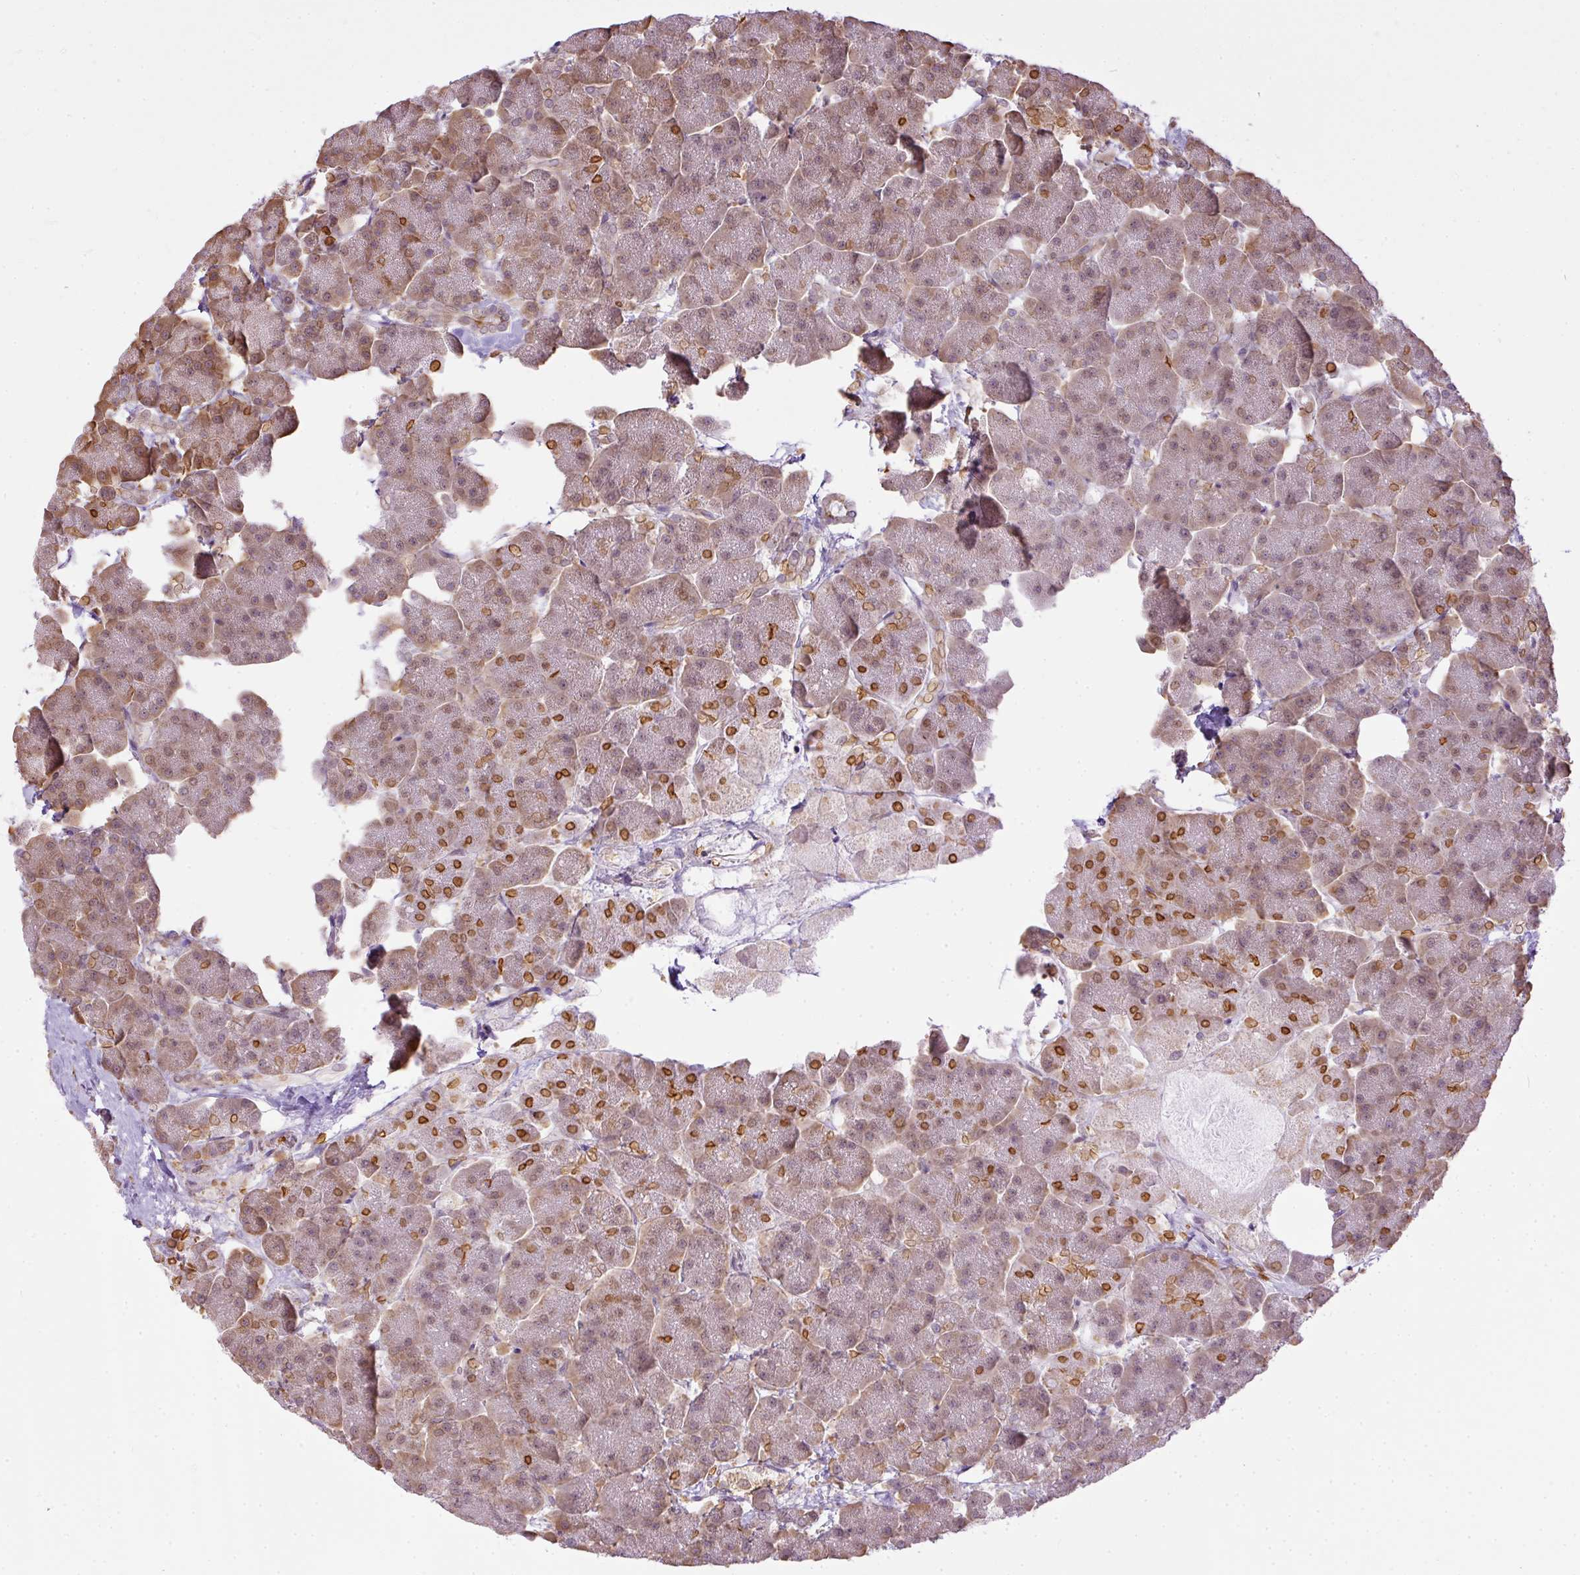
{"staining": {"intensity": "moderate", "quantity": "<25%", "location": "nuclear"}, "tissue": "pancreas", "cell_type": "Exocrine glandular cells", "image_type": "normal", "snomed": [{"axis": "morphology", "description": "Normal tissue, NOS"}, {"axis": "topography", "description": "Pancreas"}, {"axis": "topography", "description": "Peripheral nerve tissue"}], "caption": "The immunohistochemical stain labels moderate nuclear positivity in exocrine glandular cells of normal pancreas.", "gene": "COX18", "patient": {"sex": "male", "age": 54}}